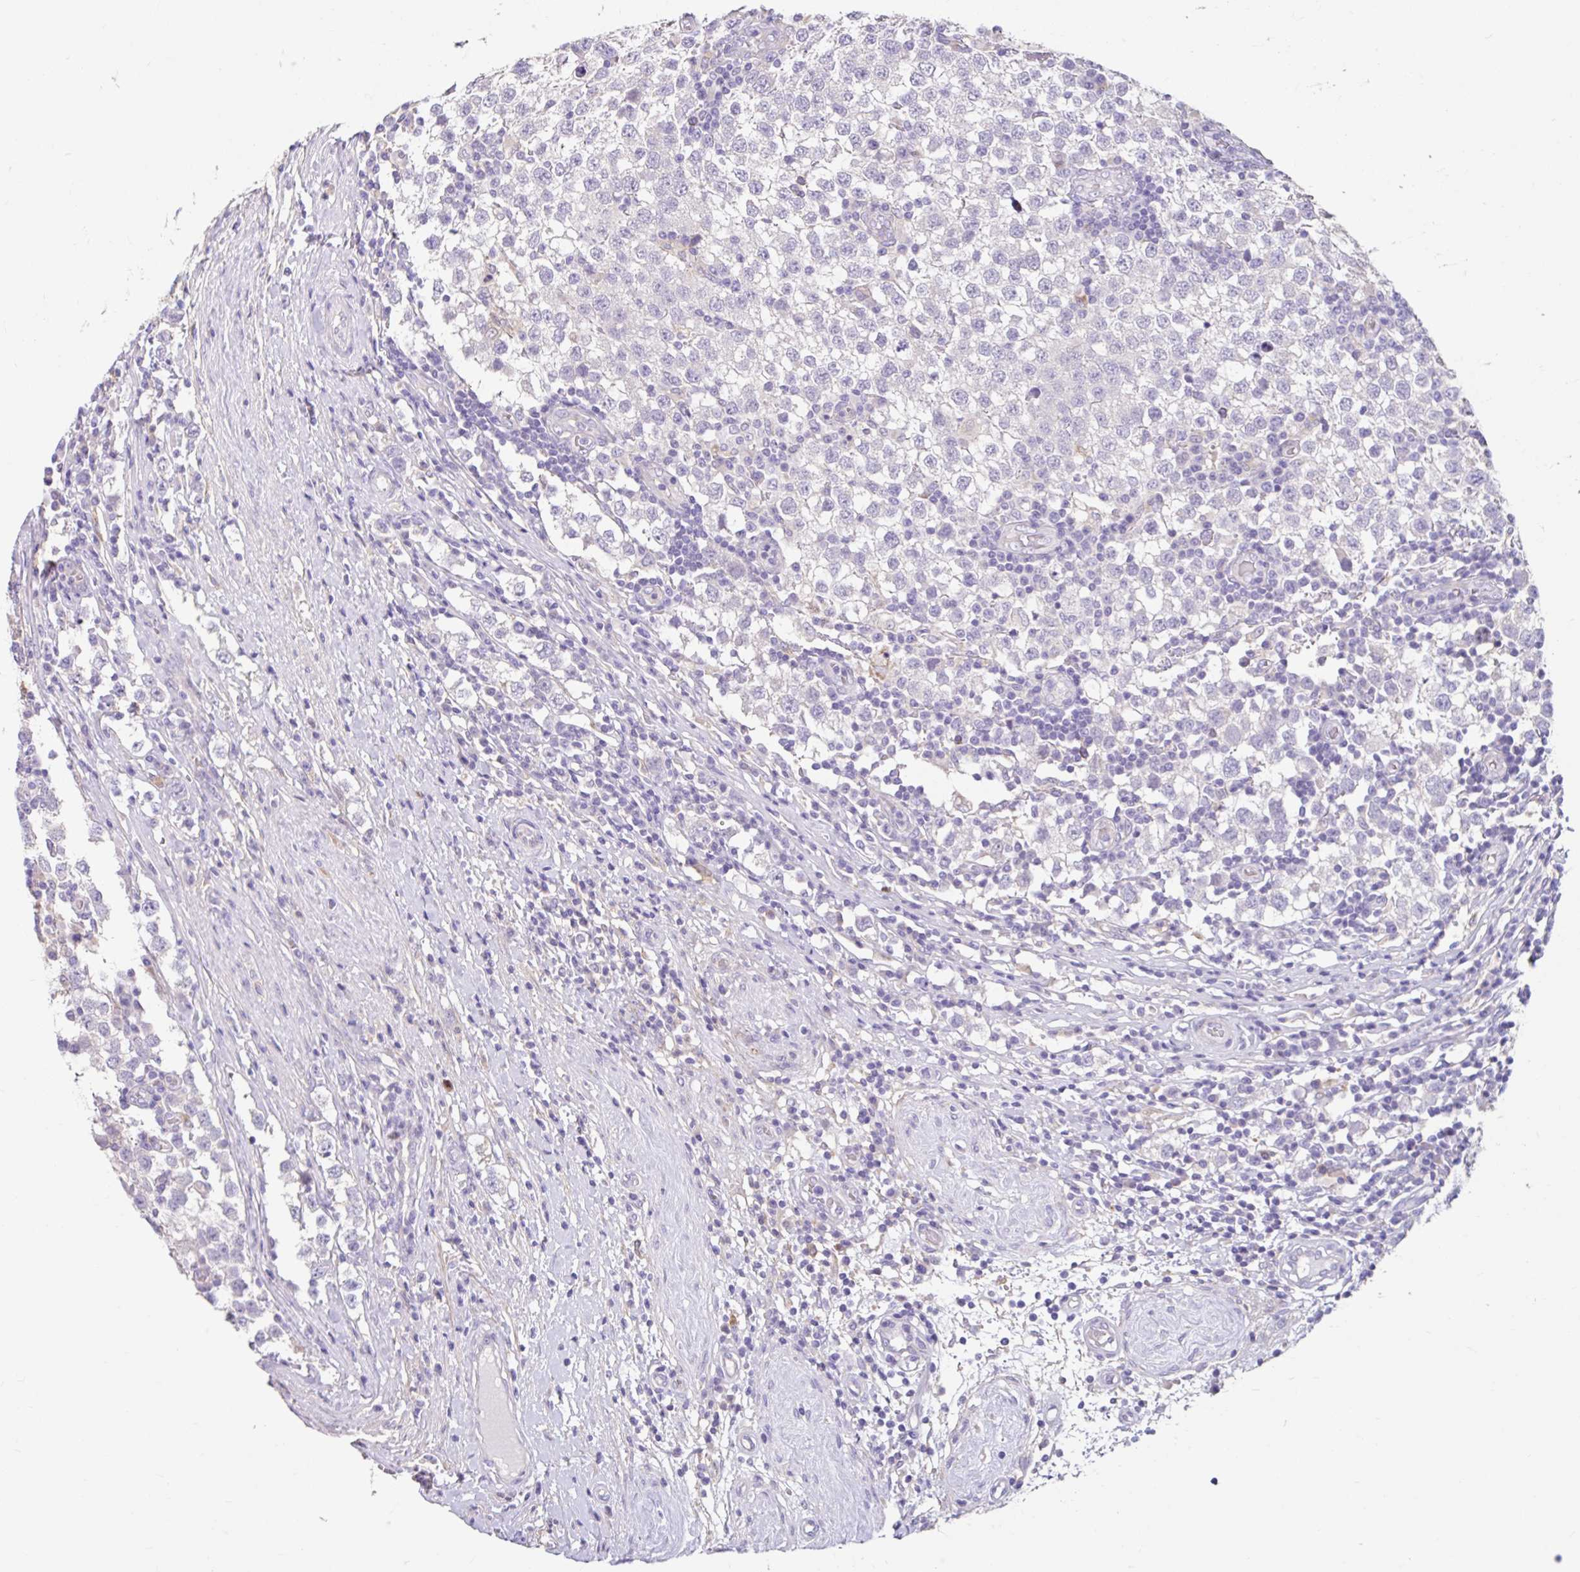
{"staining": {"intensity": "negative", "quantity": "none", "location": "none"}, "tissue": "testis cancer", "cell_type": "Tumor cells", "image_type": "cancer", "snomed": [{"axis": "morphology", "description": "Seminoma, NOS"}, {"axis": "topography", "description": "Testis"}], "caption": "High power microscopy micrograph of an immunohistochemistry image of testis cancer, revealing no significant staining in tumor cells. (Brightfield microscopy of DAB immunohistochemistry (IHC) at high magnification).", "gene": "ZNF33A", "patient": {"sex": "male", "age": 34}}